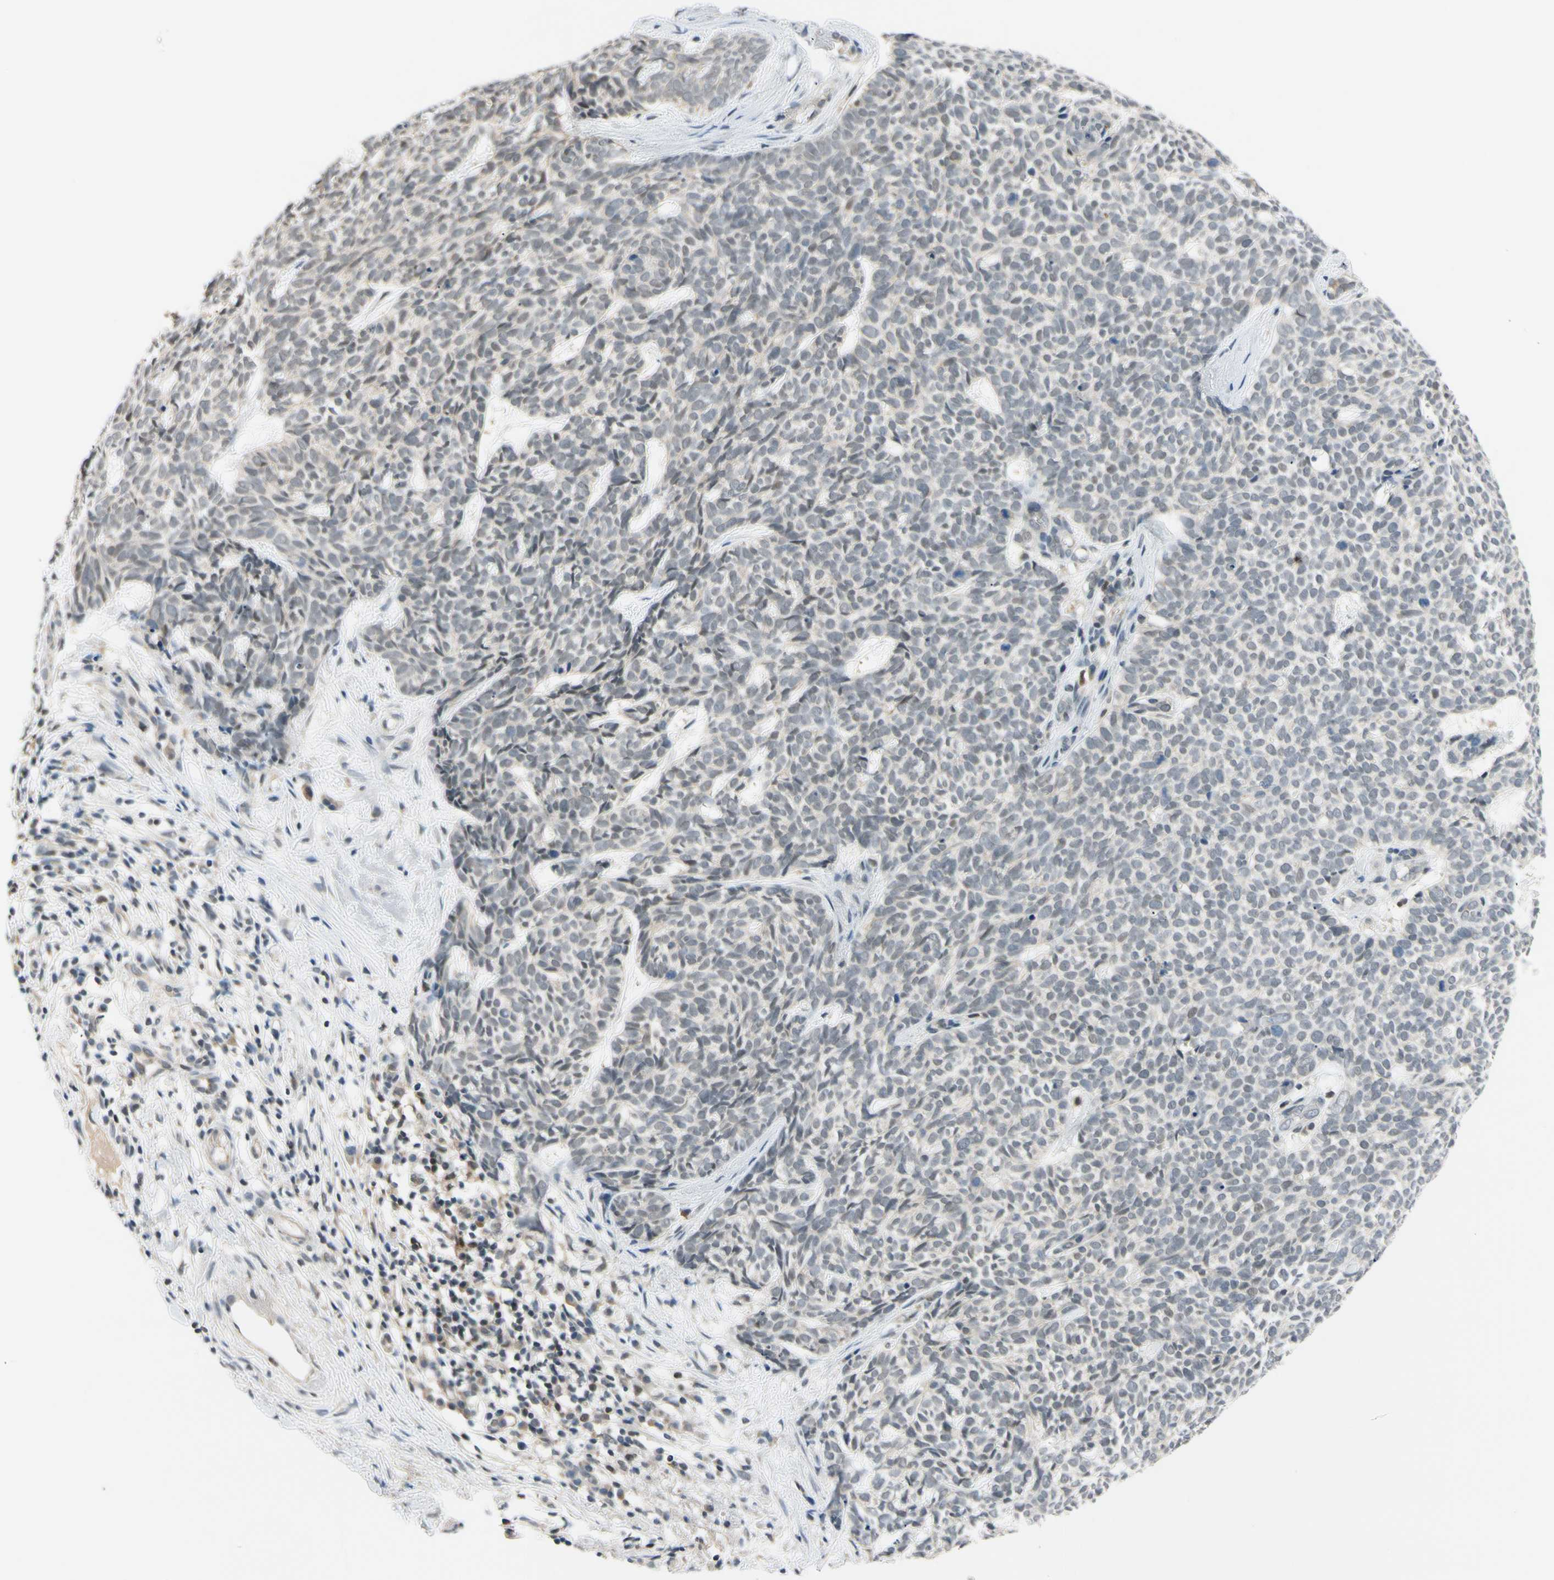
{"staining": {"intensity": "negative", "quantity": "none", "location": "none"}, "tissue": "skin cancer", "cell_type": "Tumor cells", "image_type": "cancer", "snomed": [{"axis": "morphology", "description": "Basal cell carcinoma"}, {"axis": "topography", "description": "Skin"}], "caption": "Tumor cells are negative for protein expression in human skin basal cell carcinoma.", "gene": "TAF12", "patient": {"sex": "female", "age": 84}}